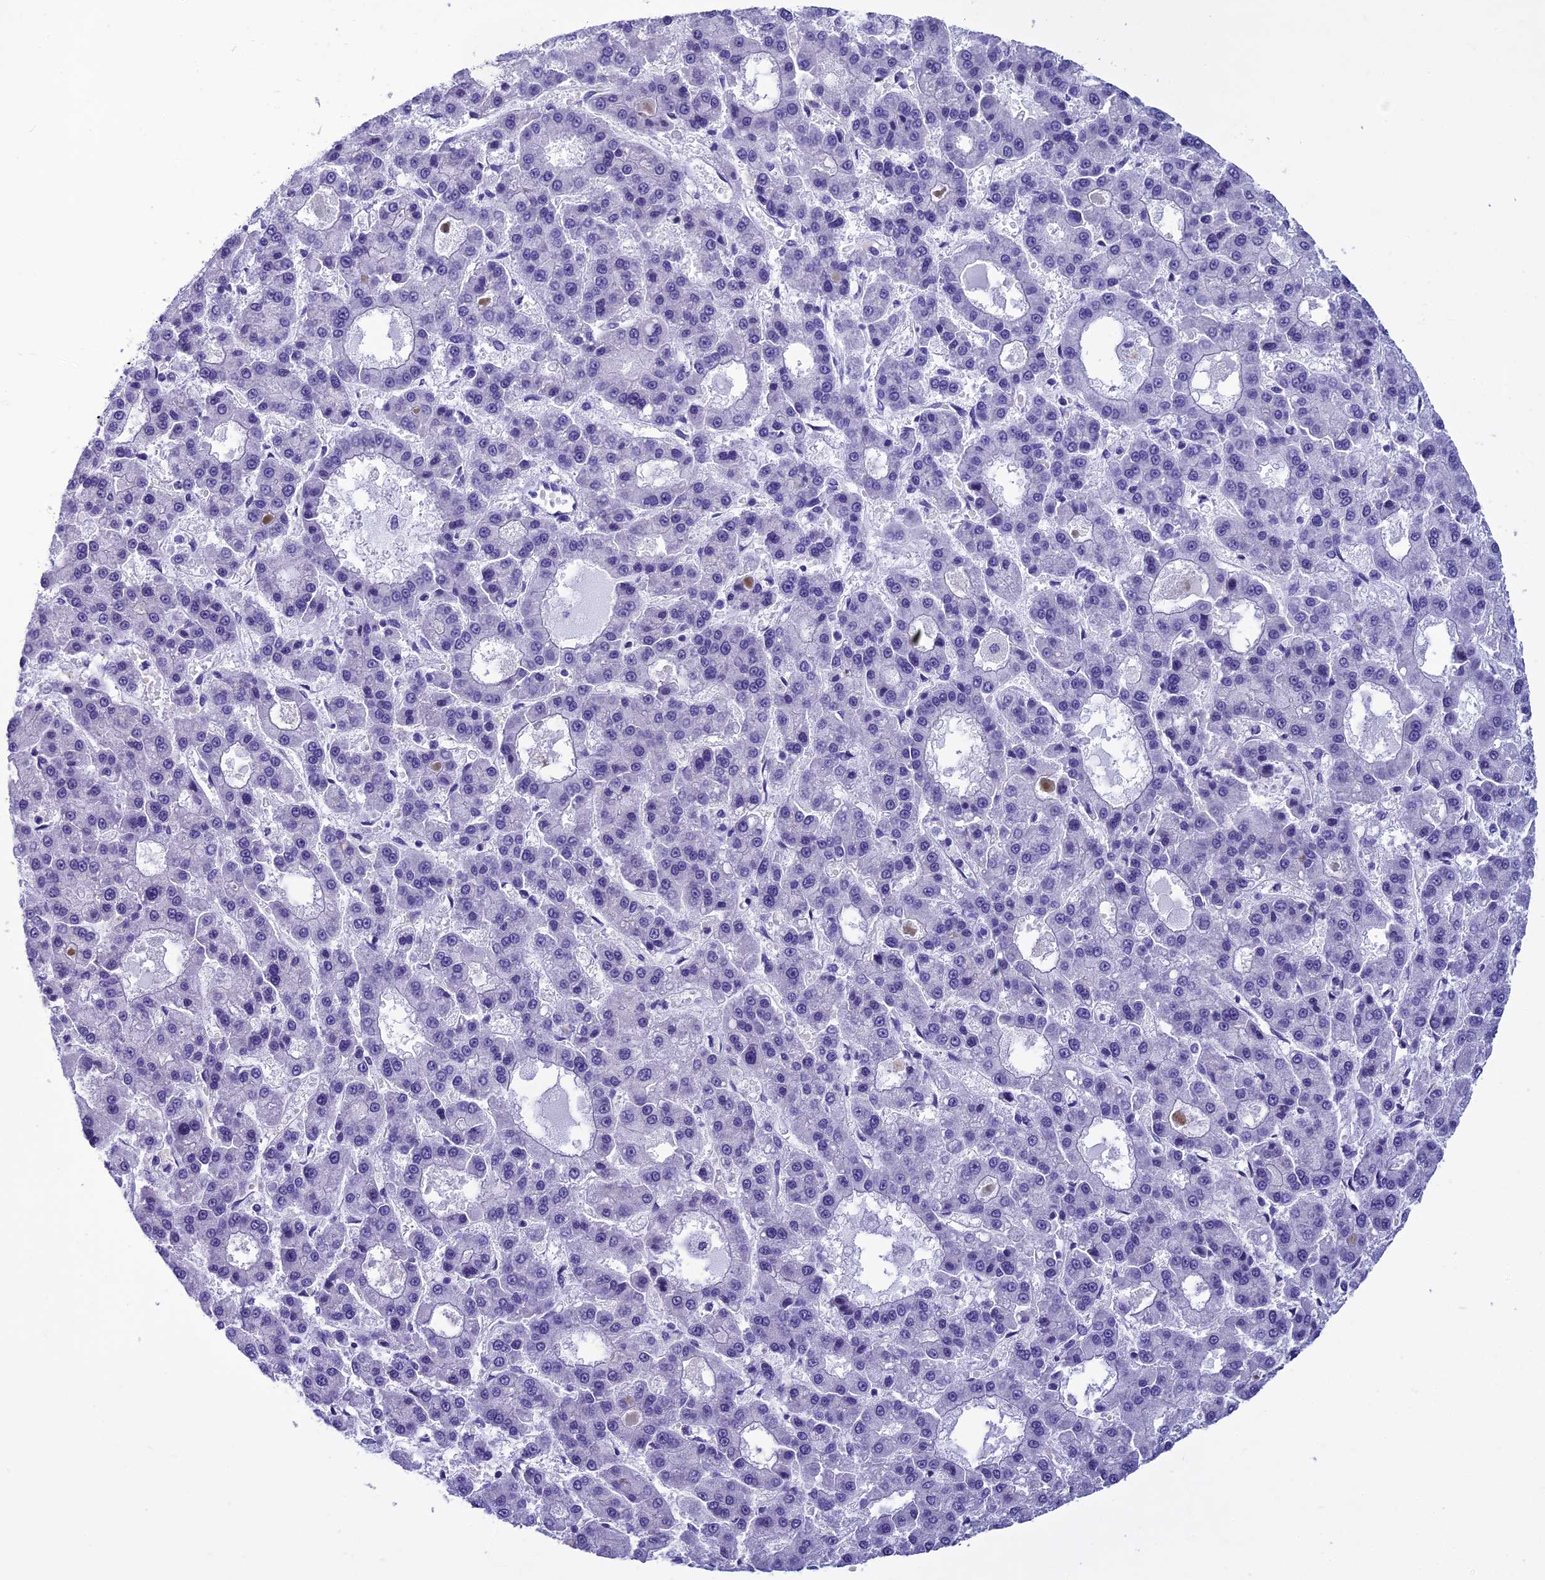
{"staining": {"intensity": "negative", "quantity": "none", "location": "none"}, "tissue": "liver cancer", "cell_type": "Tumor cells", "image_type": "cancer", "snomed": [{"axis": "morphology", "description": "Carcinoma, Hepatocellular, NOS"}, {"axis": "topography", "description": "Liver"}], "caption": "Liver cancer was stained to show a protein in brown. There is no significant expression in tumor cells. (Immunohistochemistry, brightfield microscopy, high magnification).", "gene": "KCTD14", "patient": {"sex": "male", "age": 70}}